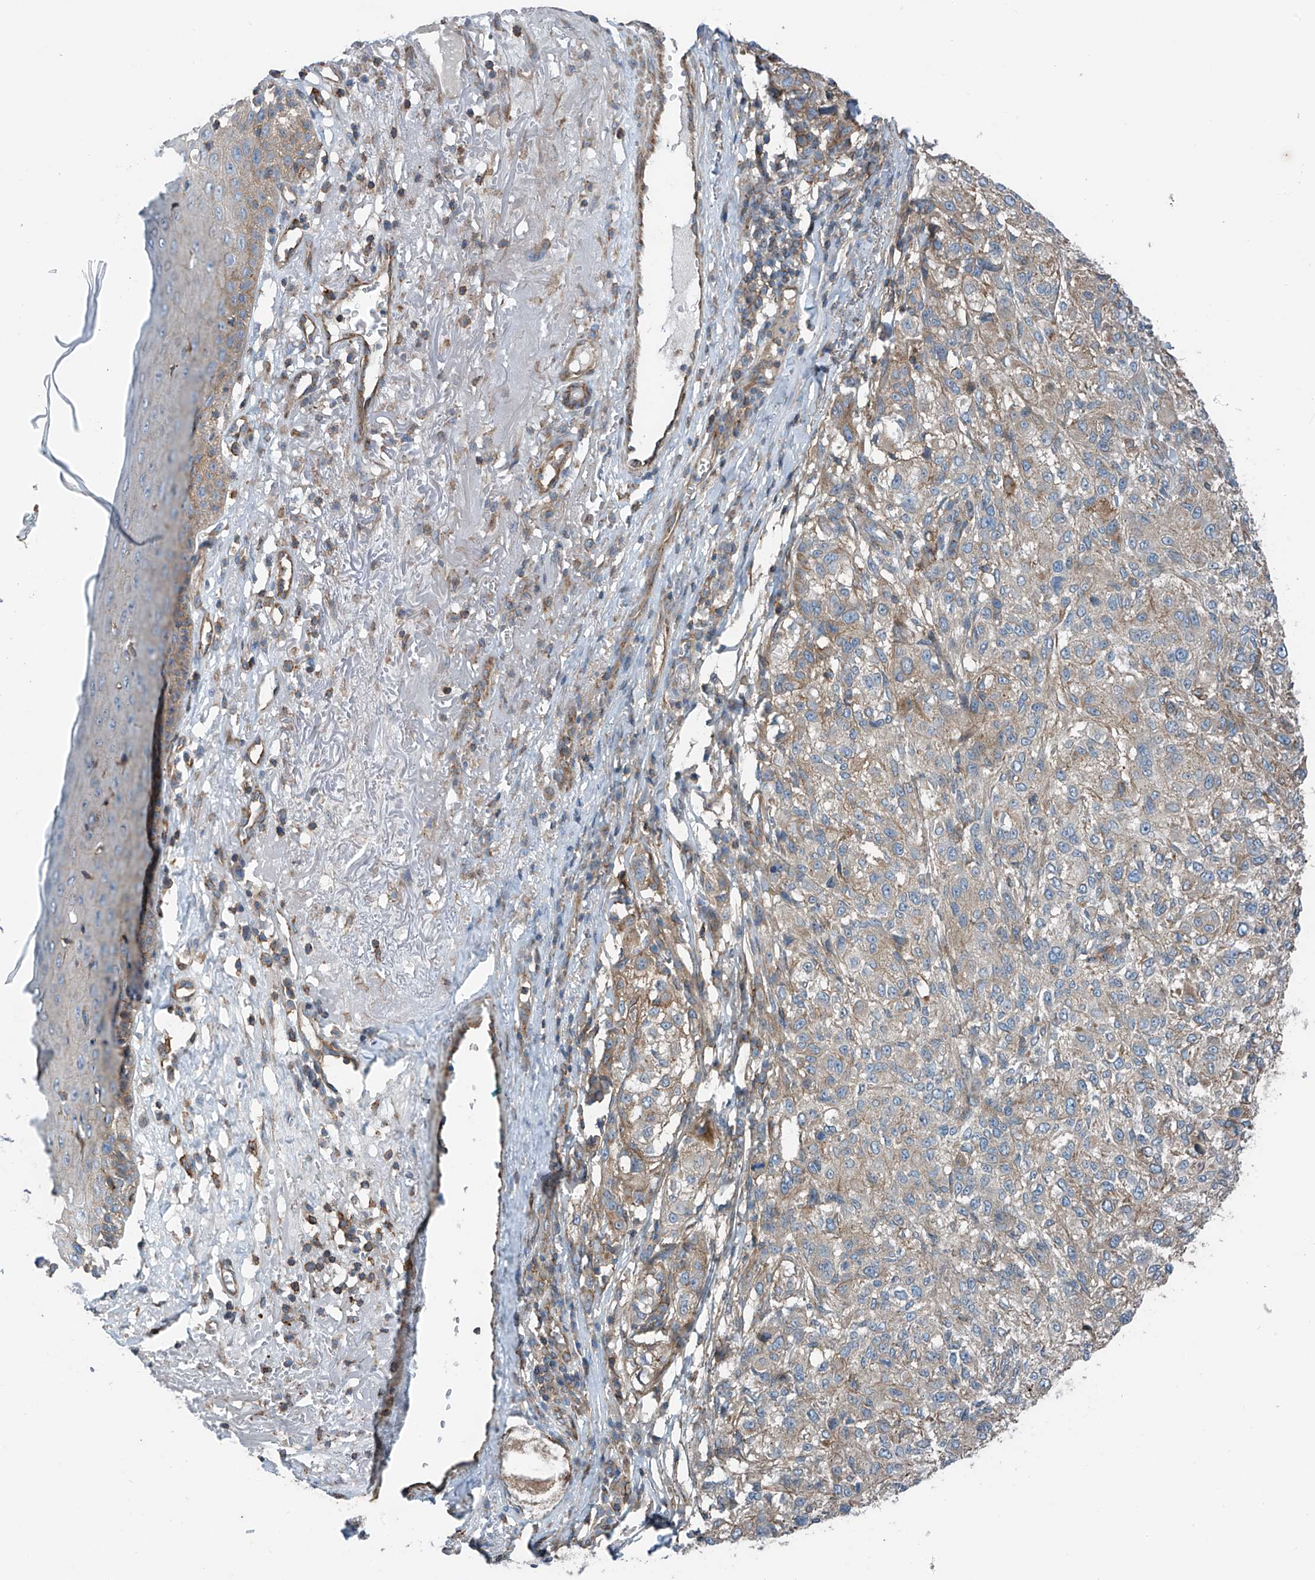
{"staining": {"intensity": "weak", "quantity": ">75%", "location": "cytoplasmic/membranous"}, "tissue": "melanoma", "cell_type": "Tumor cells", "image_type": "cancer", "snomed": [{"axis": "morphology", "description": "Necrosis, NOS"}, {"axis": "morphology", "description": "Malignant melanoma, NOS"}, {"axis": "topography", "description": "Skin"}], "caption": "A micrograph of human malignant melanoma stained for a protein exhibits weak cytoplasmic/membranous brown staining in tumor cells.", "gene": "SLC1A5", "patient": {"sex": "female", "age": 87}}